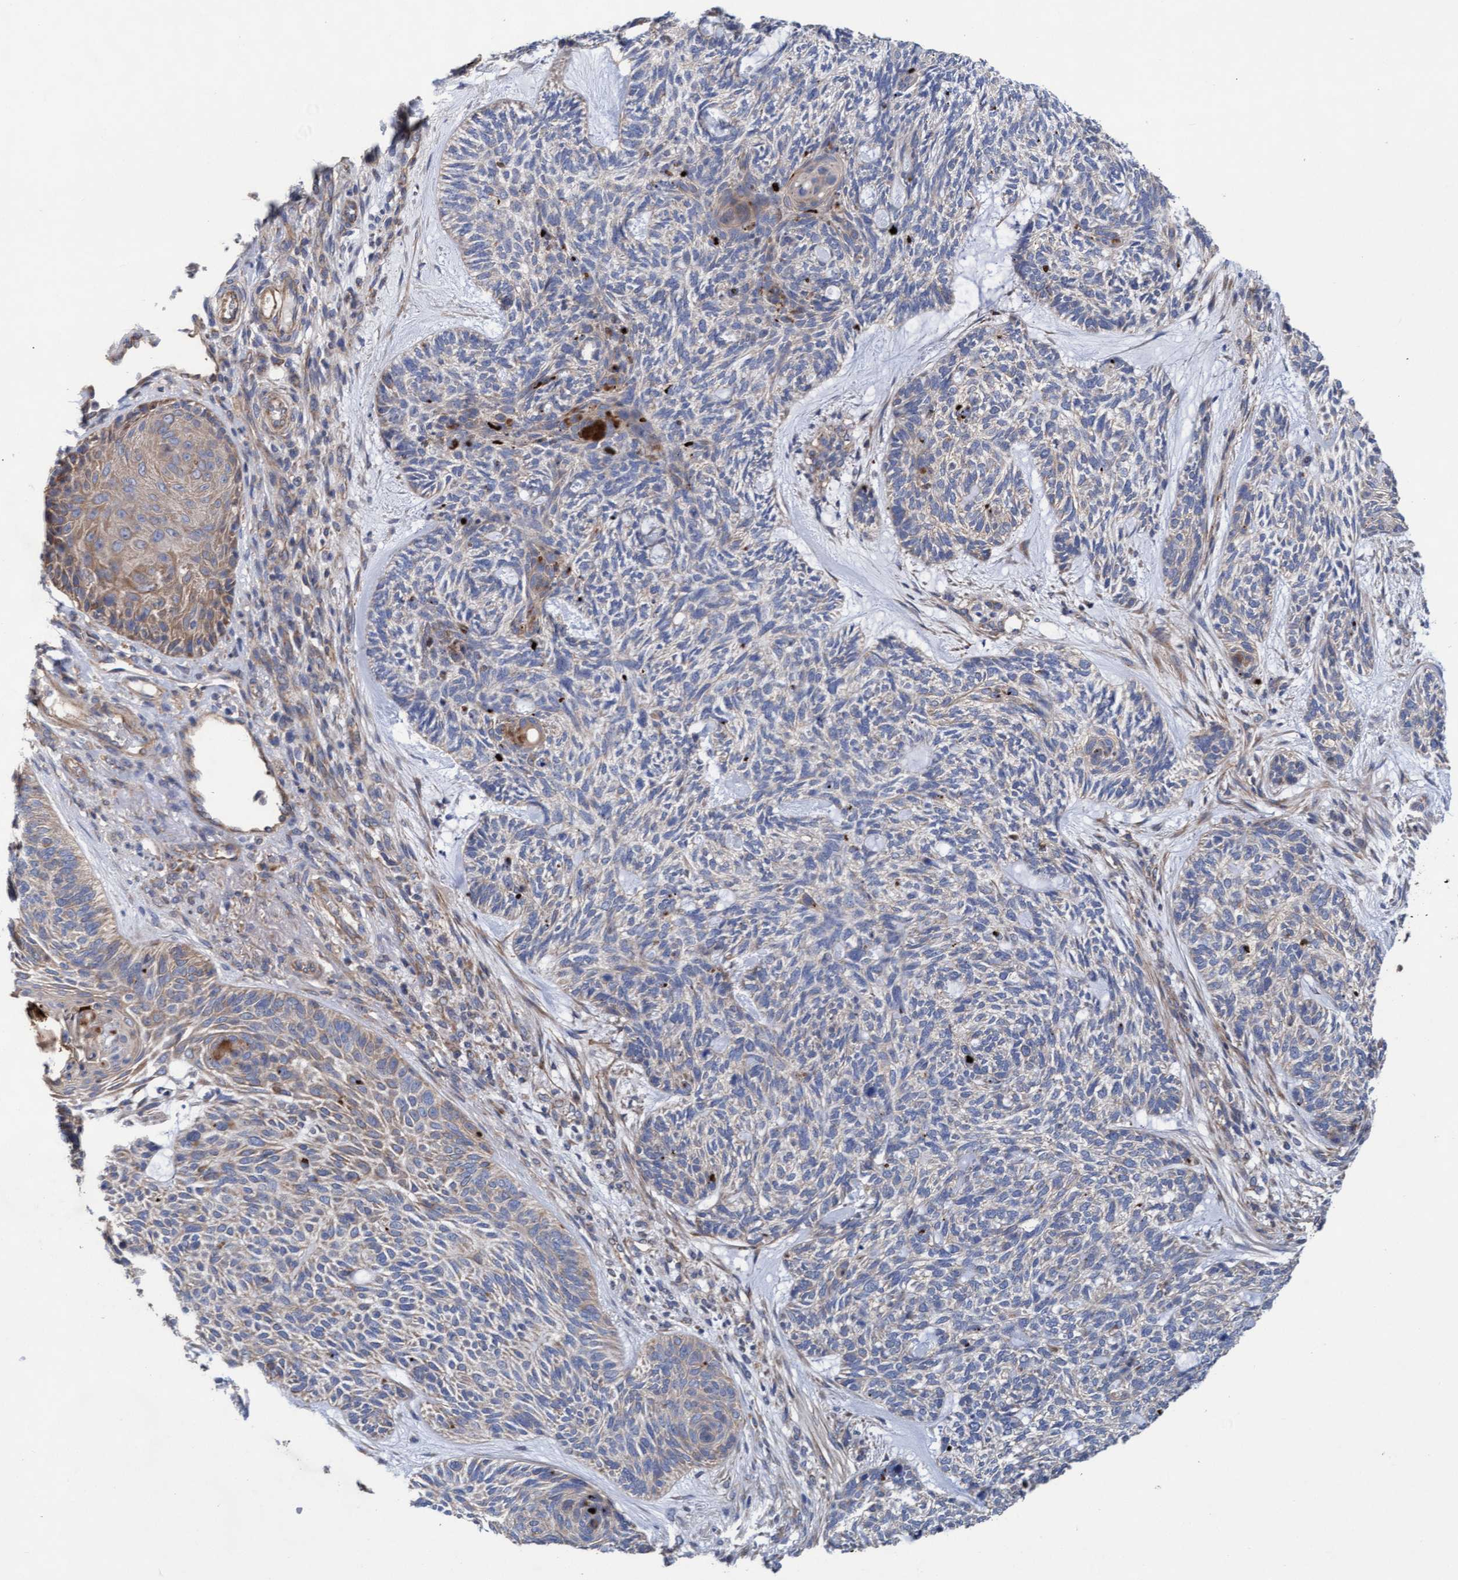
{"staining": {"intensity": "weak", "quantity": "<25%", "location": "cytoplasmic/membranous"}, "tissue": "skin cancer", "cell_type": "Tumor cells", "image_type": "cancer", "snomed": [{"axis": "morphology", "description": "Basal cell carcinoma"}, {"axis": "topography", "description": "Skin"}], "caption": "An immunohistochemistry micrograph of basal cell carcinoma (skin) is shown. There is no staining in tumor cells of basal cell carcinoma (skin).", "gene": "MRPL38", "patient": {"sex": "male", "age": 55}}